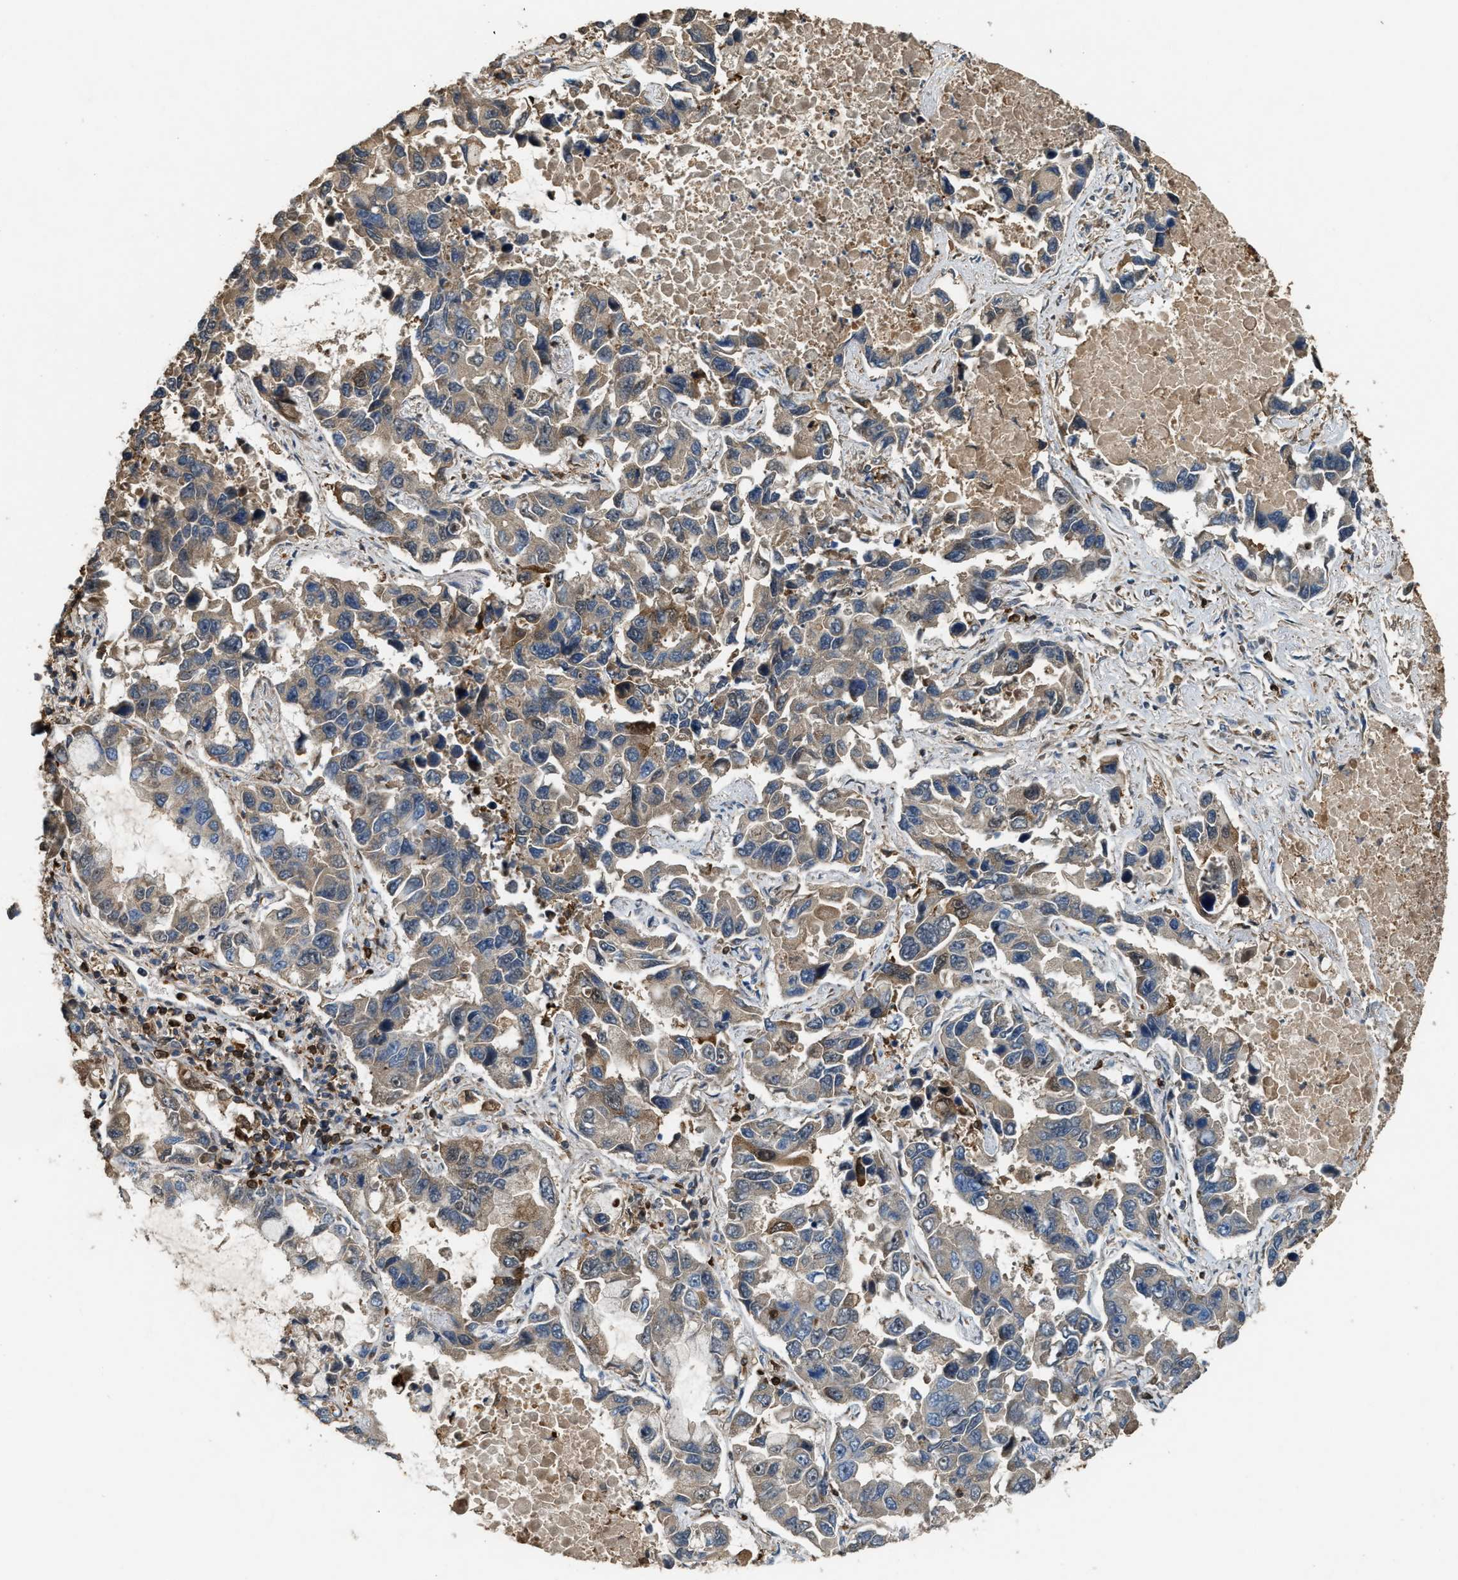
{"staining": {"intensity": "weak", "quantity": "<25%", "location": "cytoplasmic/membranous"}, "tissue": "lung cancer", "cell_type": "Tumor cells", "image_type": "cancer", "snomed": [{"axis": "morphology", "description": "Adenocarcinoma, NOS"}, {"axis": "topography", "description": "Lung"}], "caption": "Lung cancer (adenocarcinoma) stained for a protein using immunohistochemistry shows no staining tumor cells.", "gene": "SERPINB5", "patient": {"sex": "male", "age": 64}}